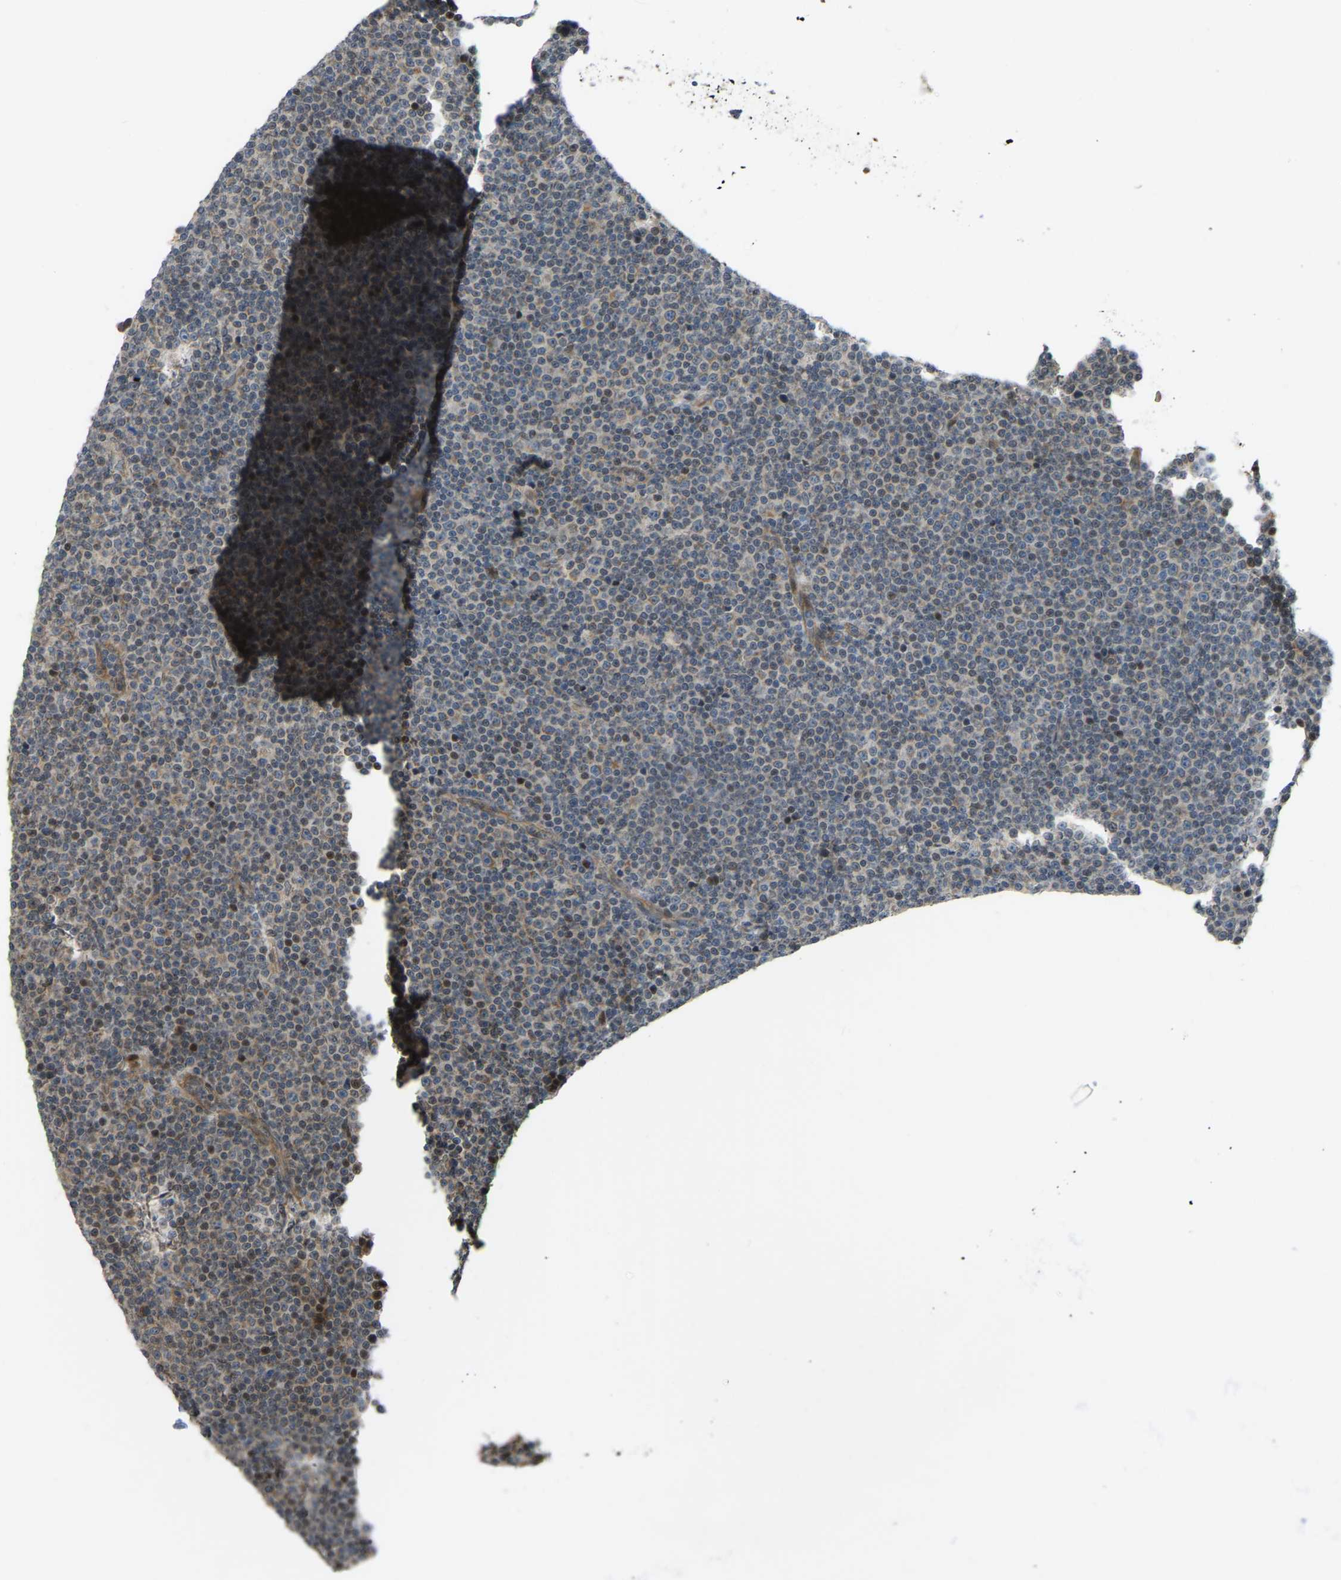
{"staining": {"intensity": "moderate", "quantity": "25%-75%", "location": "cytoplasmic/membranous,nuclear"}, "tissue": "lymphoma", "cell_type": "Tumor cells", "image_type": "cancer", "snomed": [{"axis": "morphology", "description": "Malignant lymphoma, non-Hodgkin's type, Low grade"}, {"axis": "topography", "description": "Lymph node"}], "caption": "Immunohistochemical staining of lymphoma demonstrates moderate cytoplasmic/membranous and nuclear protein expression in approximately 25%-75% of tumor cells.", "gene": "C21orf91", "patient": {"sex": "female", "age": 67}}